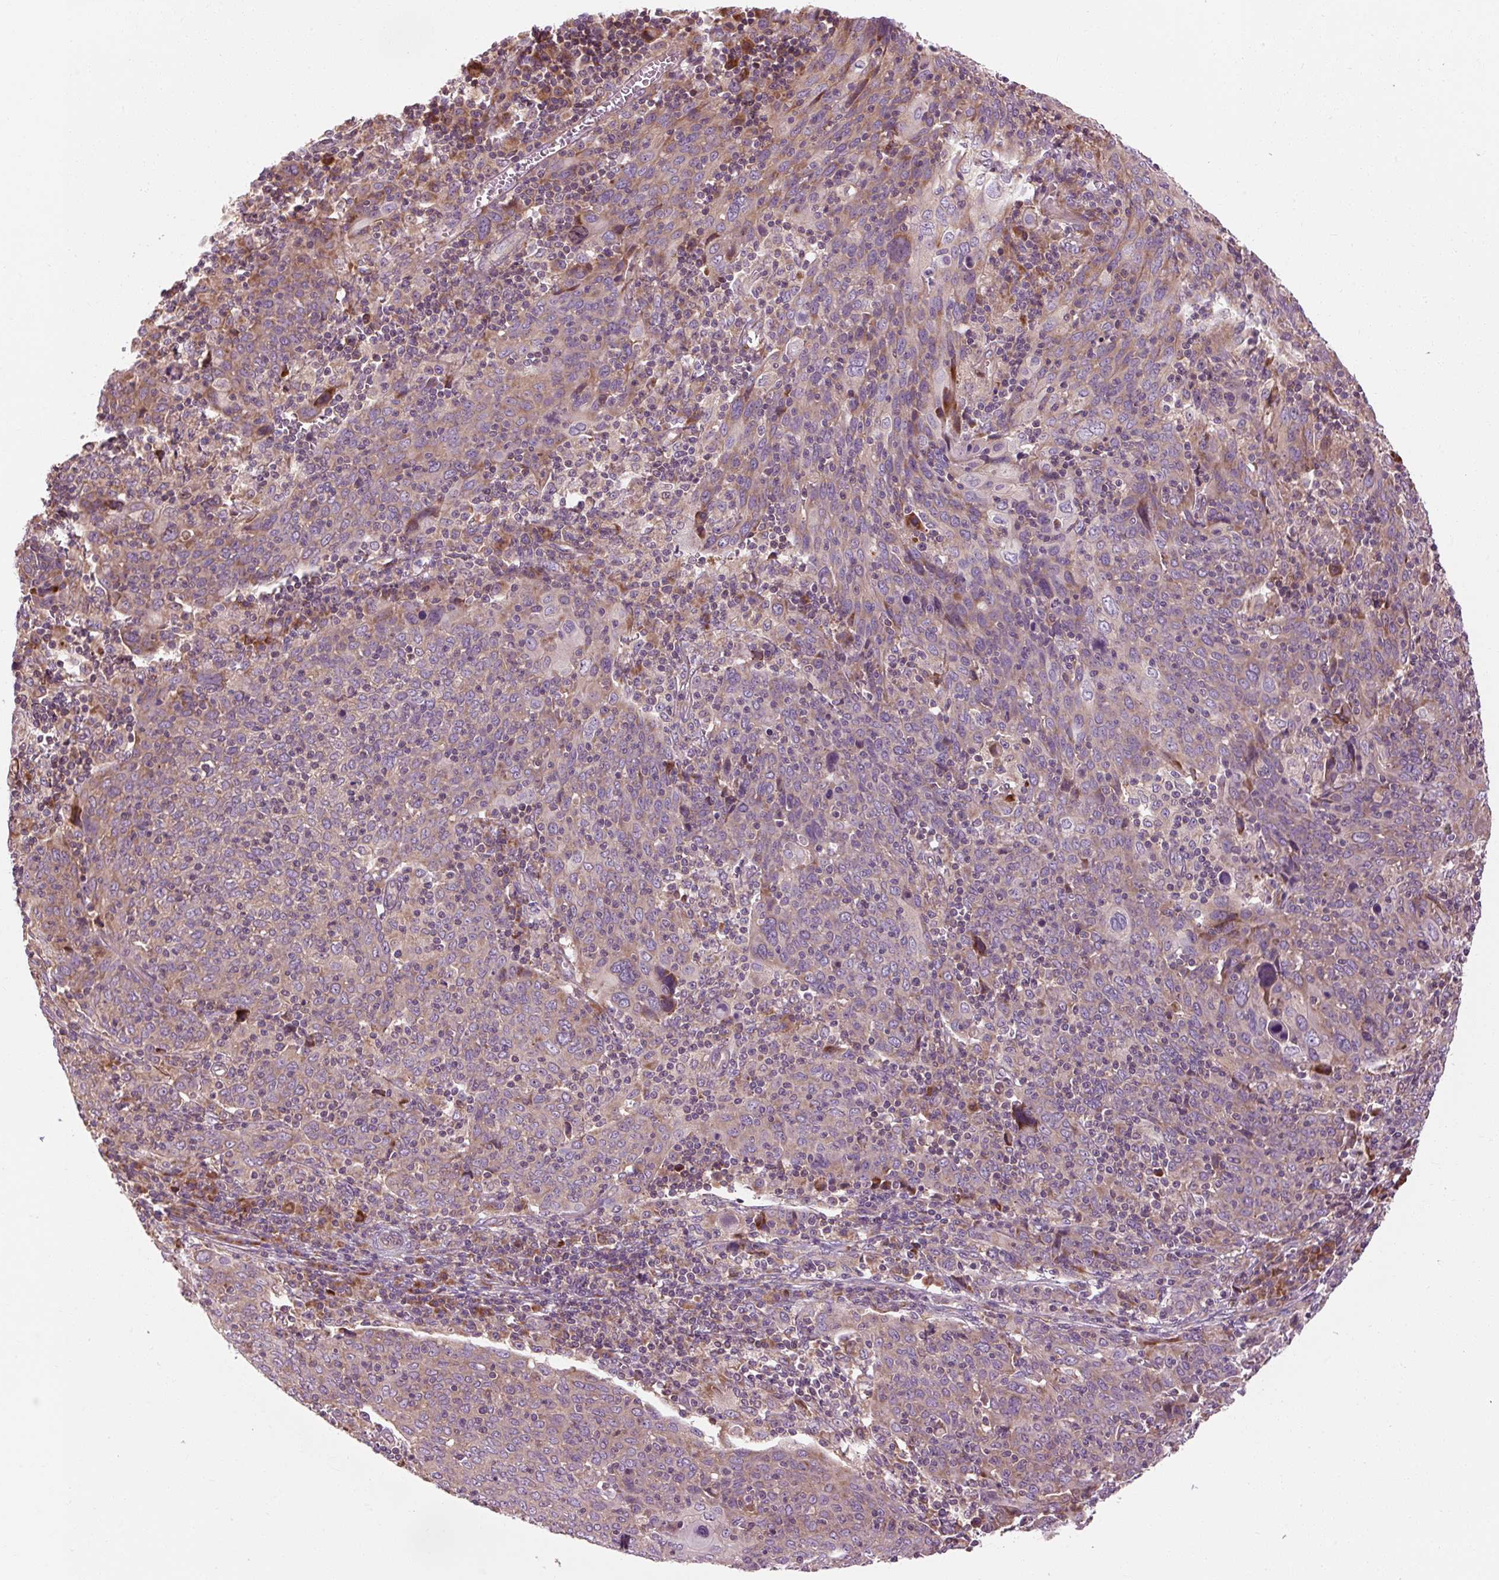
{"staining": {"intensity": "weak", "quantity": "25%-75%", "location": "cytoplasmic/membranous"}, "tissue": "cervical cancer", "cell_type": "Tumor cells", "image_type": "cancer", "snomed": [{"axis": "morphology", "description": "Squamous cell carcinoma, NOS"}, {"axis": "topography", "description": "Cervix"}], "caption": "Approximately 25%-75% of tumor cells in human cervical cancer demonstrate weak cytoplasmic/membranous protein positivity as visualized by brown immunohistochemical staining.", "gene": "PRSS48", "patient": {"sex": "female", "age": 67}}